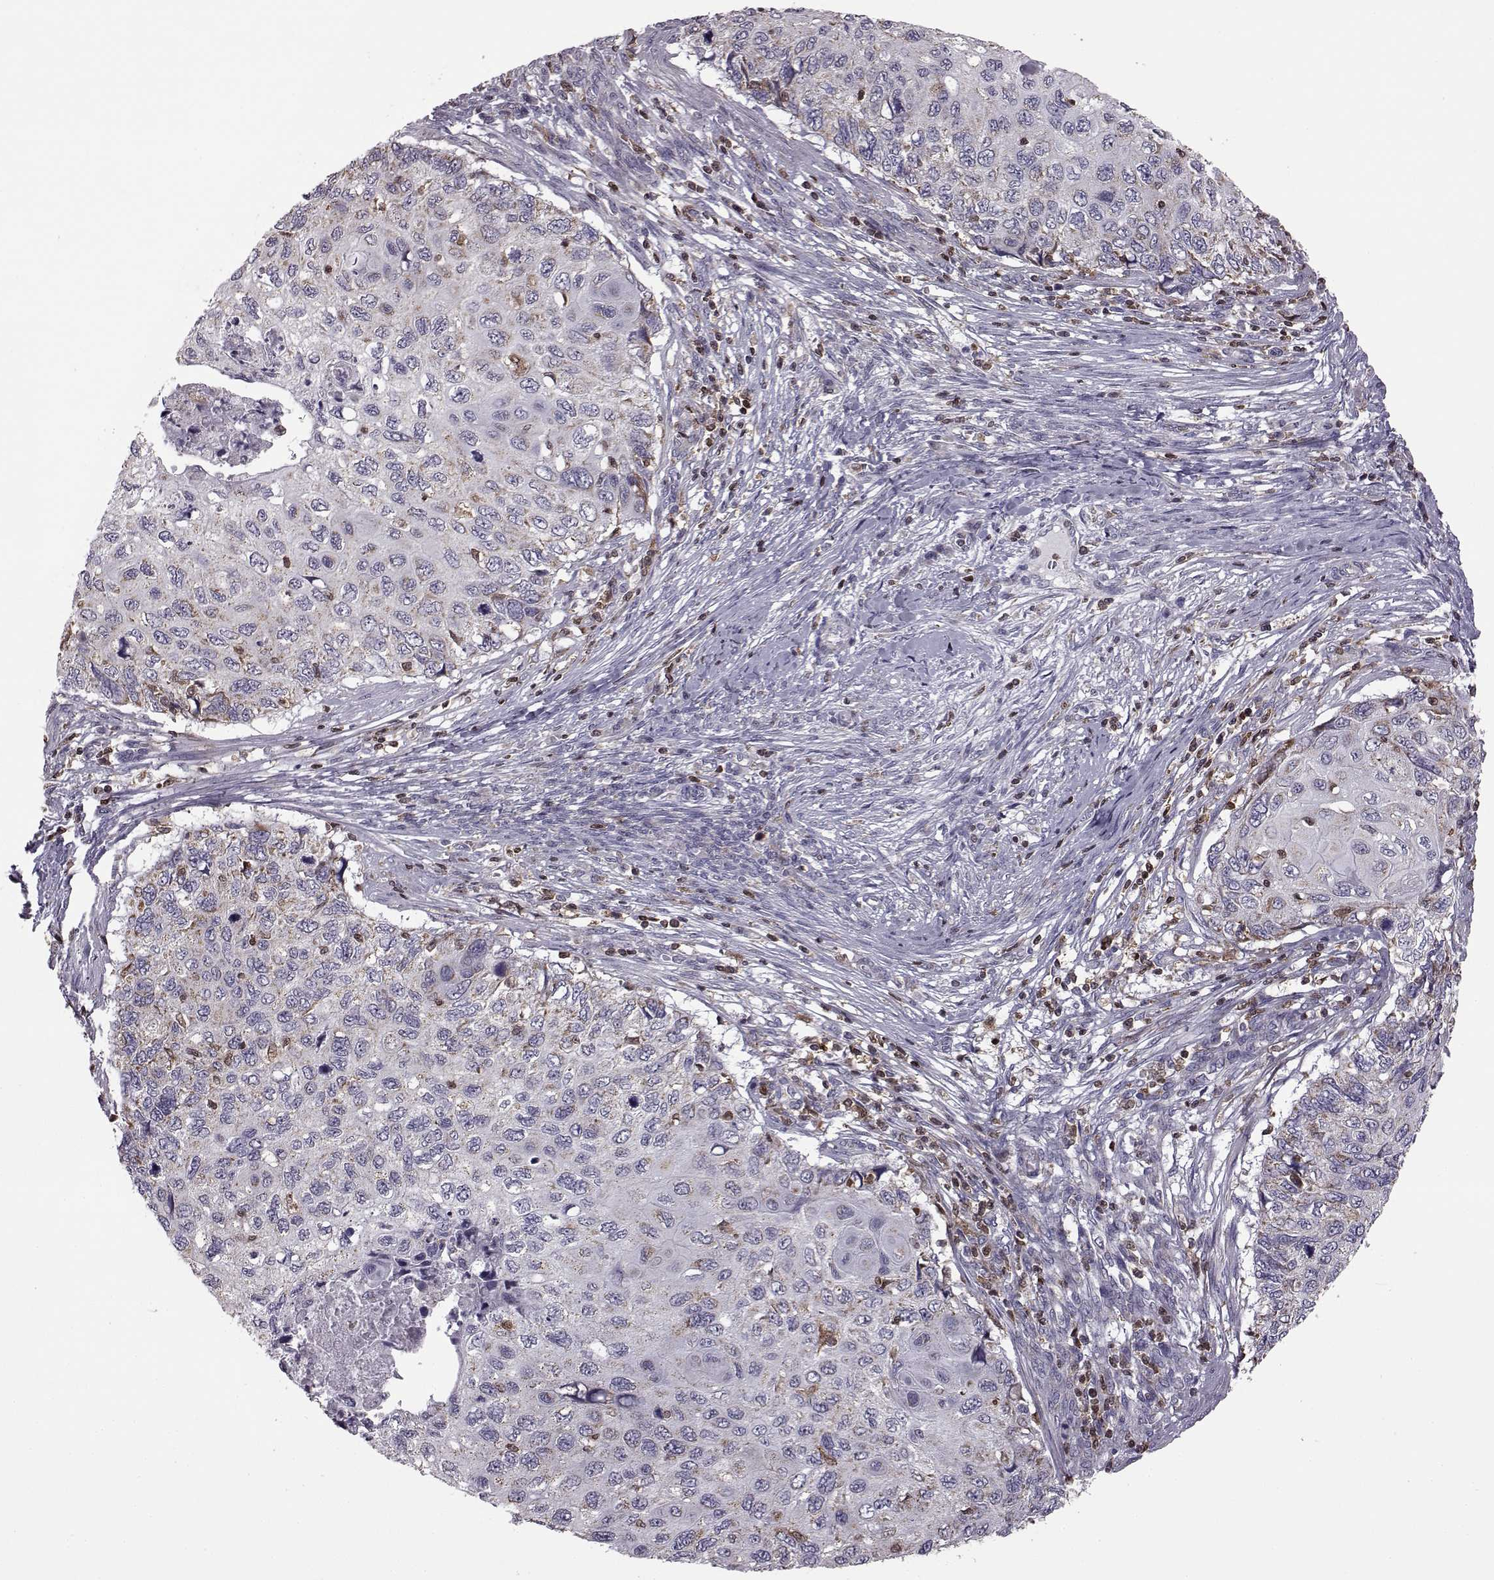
{"staining": {"intensity": "negative", "quantity": "none", "location": "none"}, "tissue": "cervical cancer", "cell_type": "Tumor cells", "image_type": "cancer", "snomed": [{"axis": "morphology", "description": "Squamous cell carcinoma, NOS"}, {"axis": "topography", "description": "Cervix"}], "caption": "Immunohistochemistry of cervical squamous cell carcinoma shows no positivity in tumor cells.", "gene": "DOK2", "patient": {"sex": "female", "age": 70}}